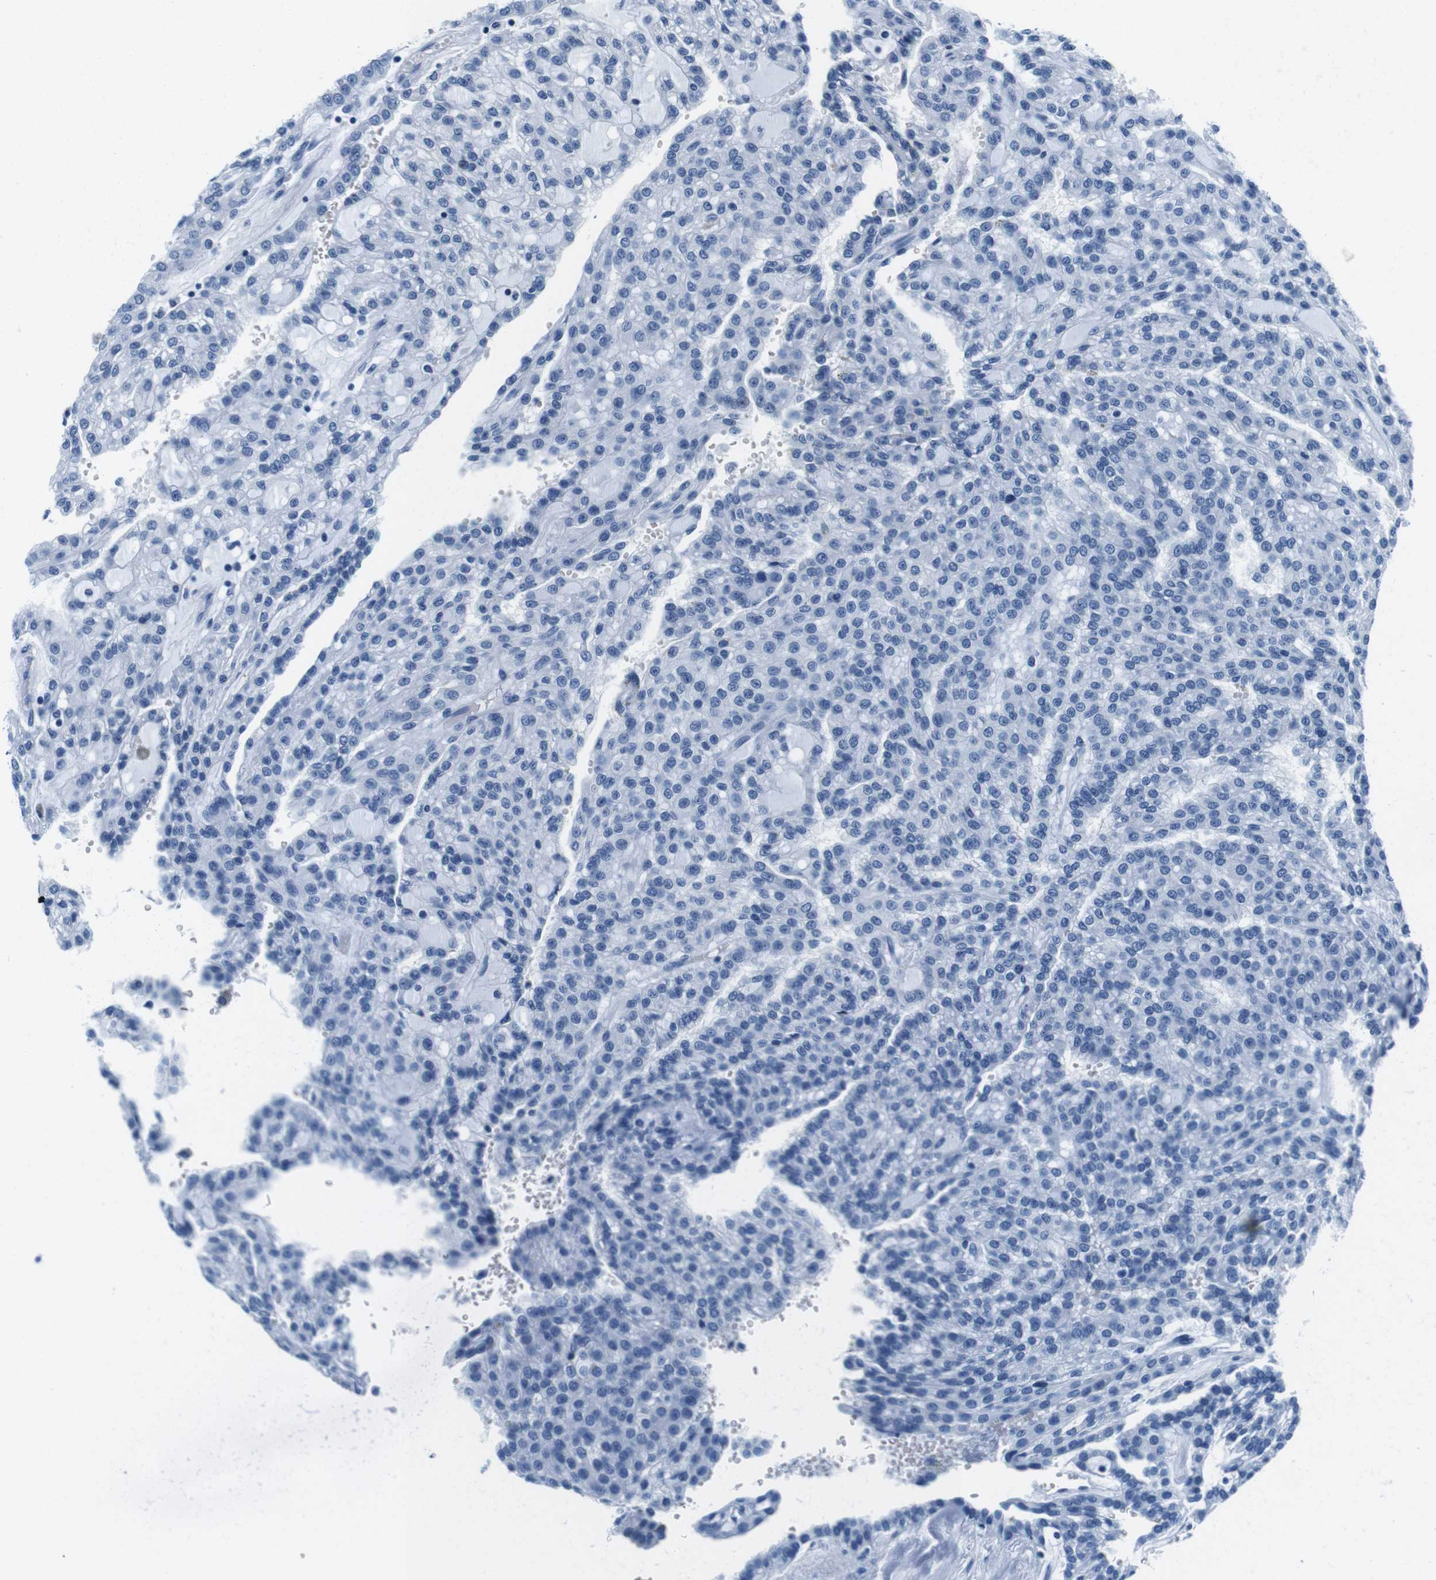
{"staining": {"intensity": "negative", "quantity": "none", "location": "none"}, "tissue": "renal cancer", "cell_type": "Tumor cells", "image_type": "cancer", "snomed": [{"axis": "morphology", "description": "Adenocarcinoma, NOS"}, {"axis": "topography", "description": "Kidney"}], "caption": "The photomicrograph displays no significant expression in tumor cells of renal cancer (adenocarcinoma).", "gene": "ELANE", "patient": {"sex": "male", "age": 63}}